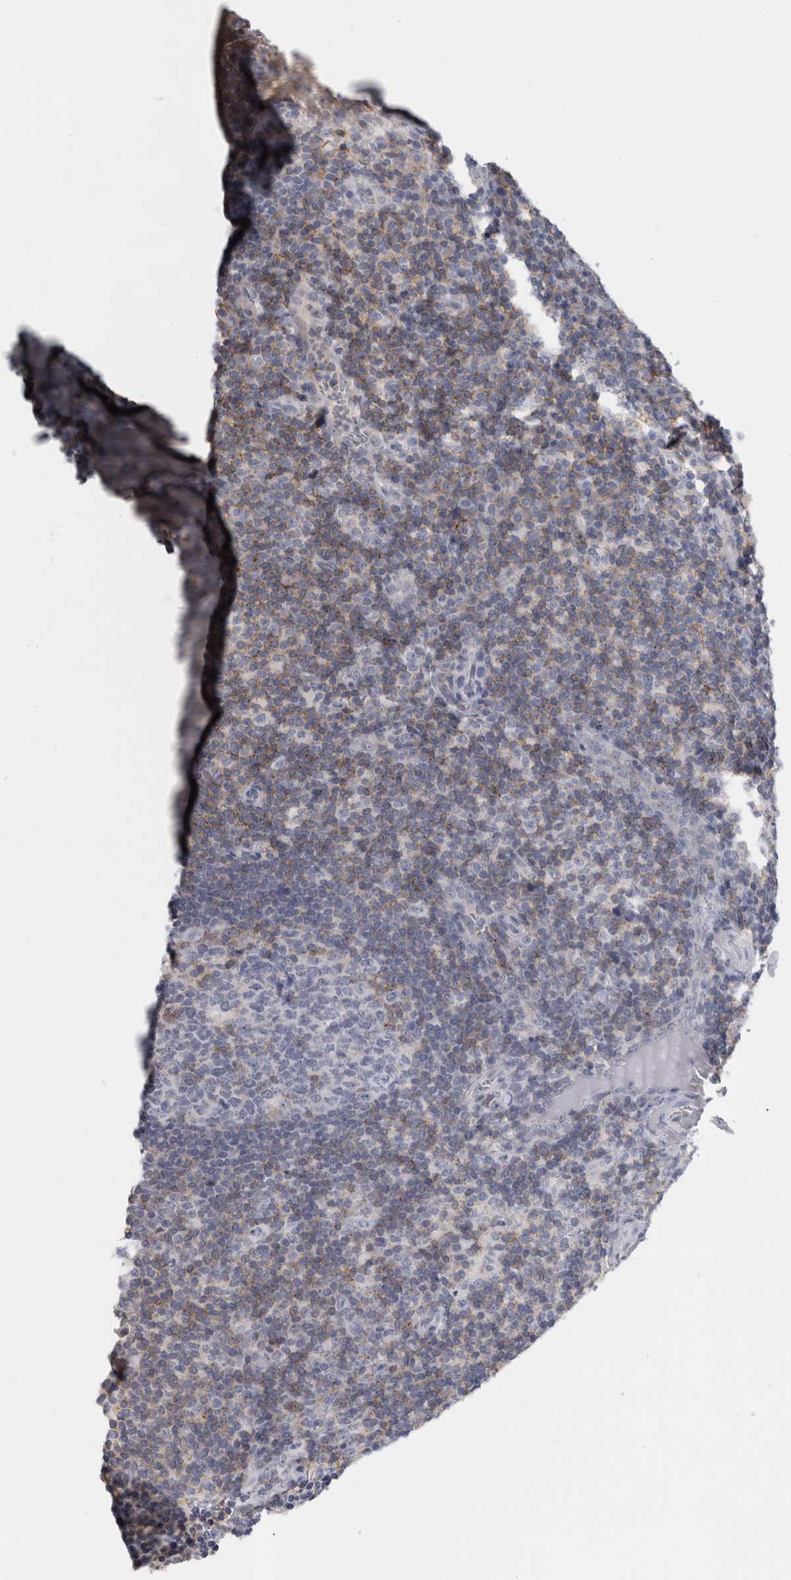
{"staining": {"intensity": "weak", "quantity": "<25%", "location": "cytoplasmic/membranous"}, "tissue": "tonsil", "cell_type": "Germinal center cells", "image_type": "normal", "snomed": [{"axis": "morphology", "description": "Normal tissue, NOS"}, {"axis": "topography", "description": "Tonsil"}], "caption": "The micrograph exhibits no significant positivity in germinal center cells of tonsil.", "gene": "ANKFY1", "patient": {"sex": "male", "age": 37}}